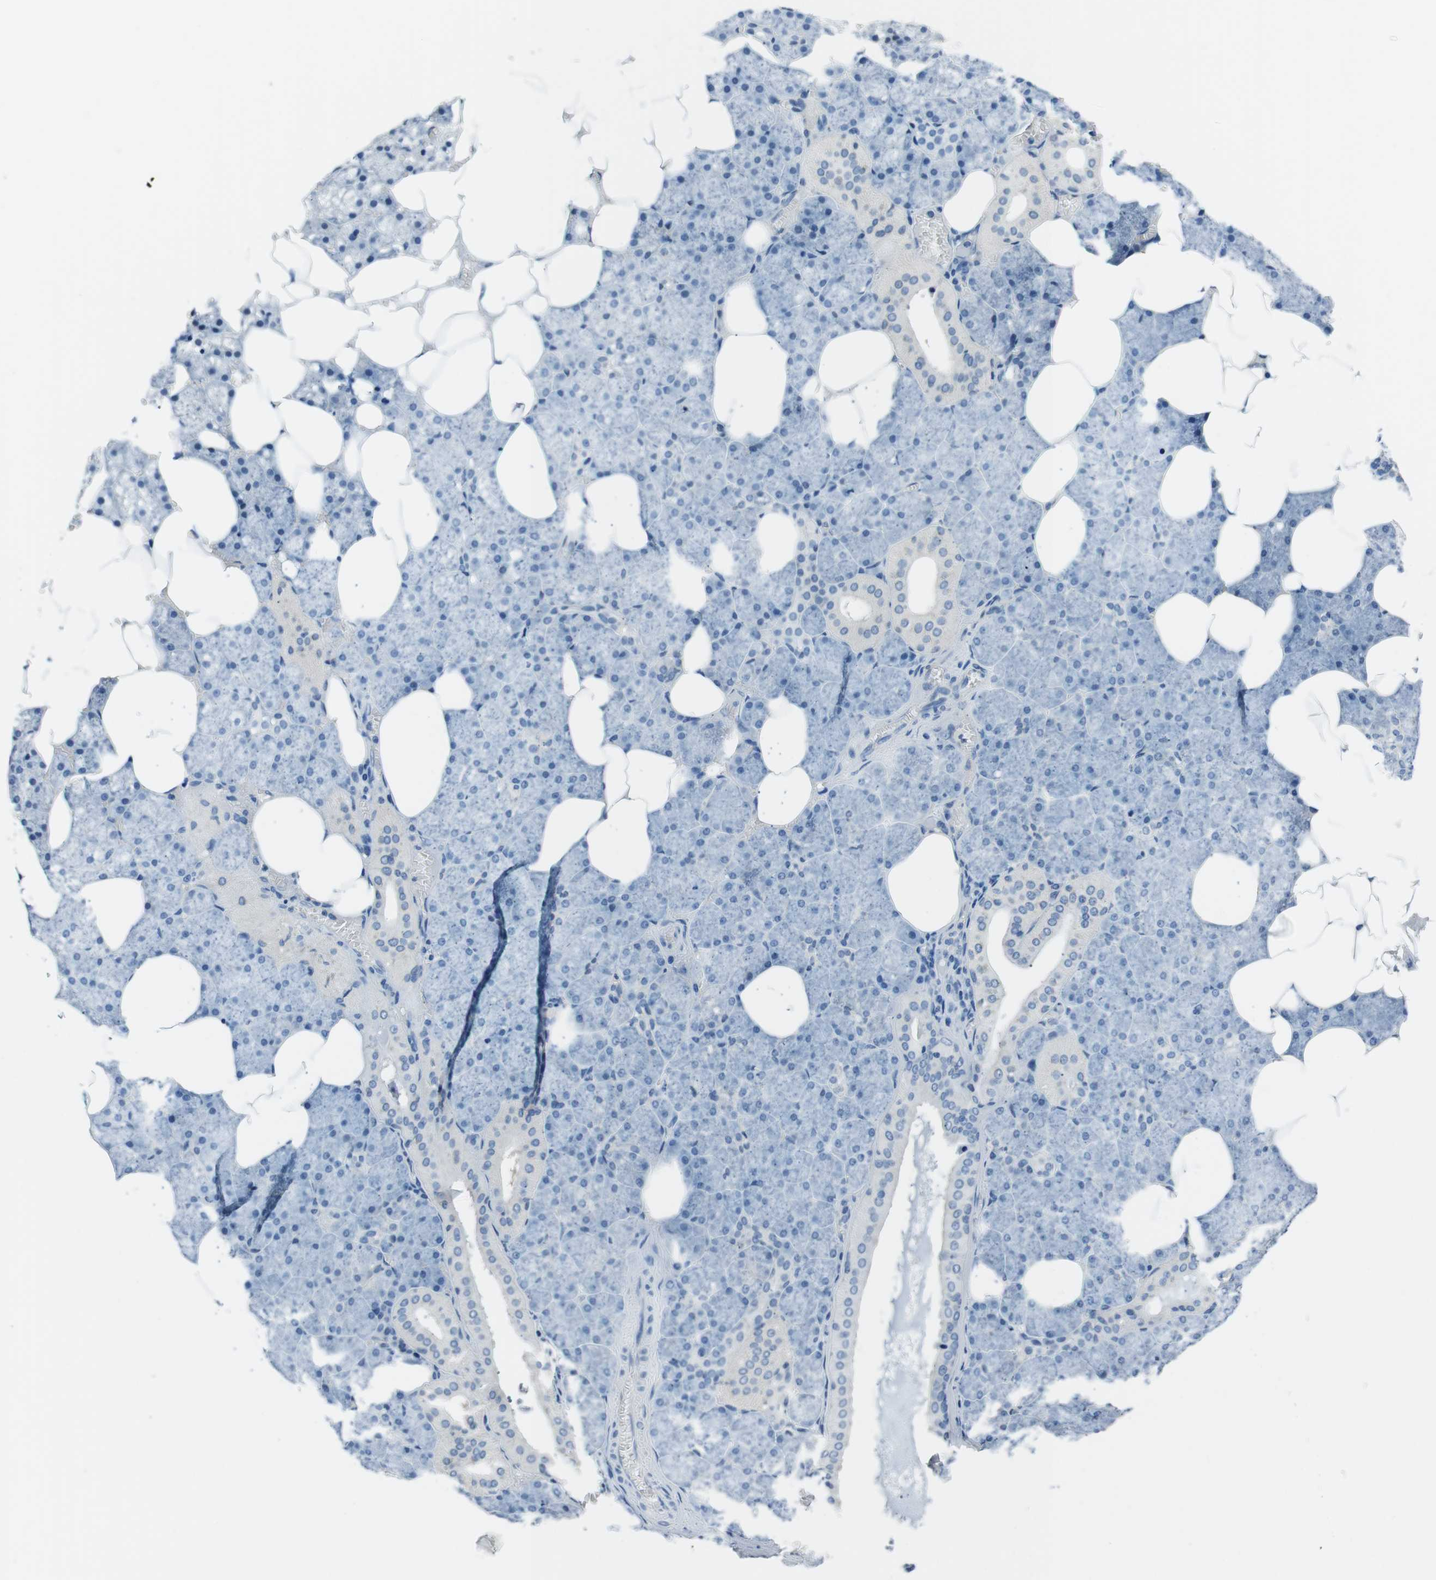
{"staining": {"intensity": "negative", "quantity": "none", "location": "none"}, "tissue": "salivary gland", "cell_type": "Glandular cells", "image_type": "normal", "snomed": [{"axis": "morphology", "description": "Normal tissue, NOS"}, {"axis": "topography", "description": "Salivary gland"}], "caption": "High power microscopy photomicrograph of an immunohistochemistry histopathology image of normal salivary gland, revealing no significant positivity in glandular cells.", "gene": "KCNJ5", "patient": {"sex": "male", "age": 62}}